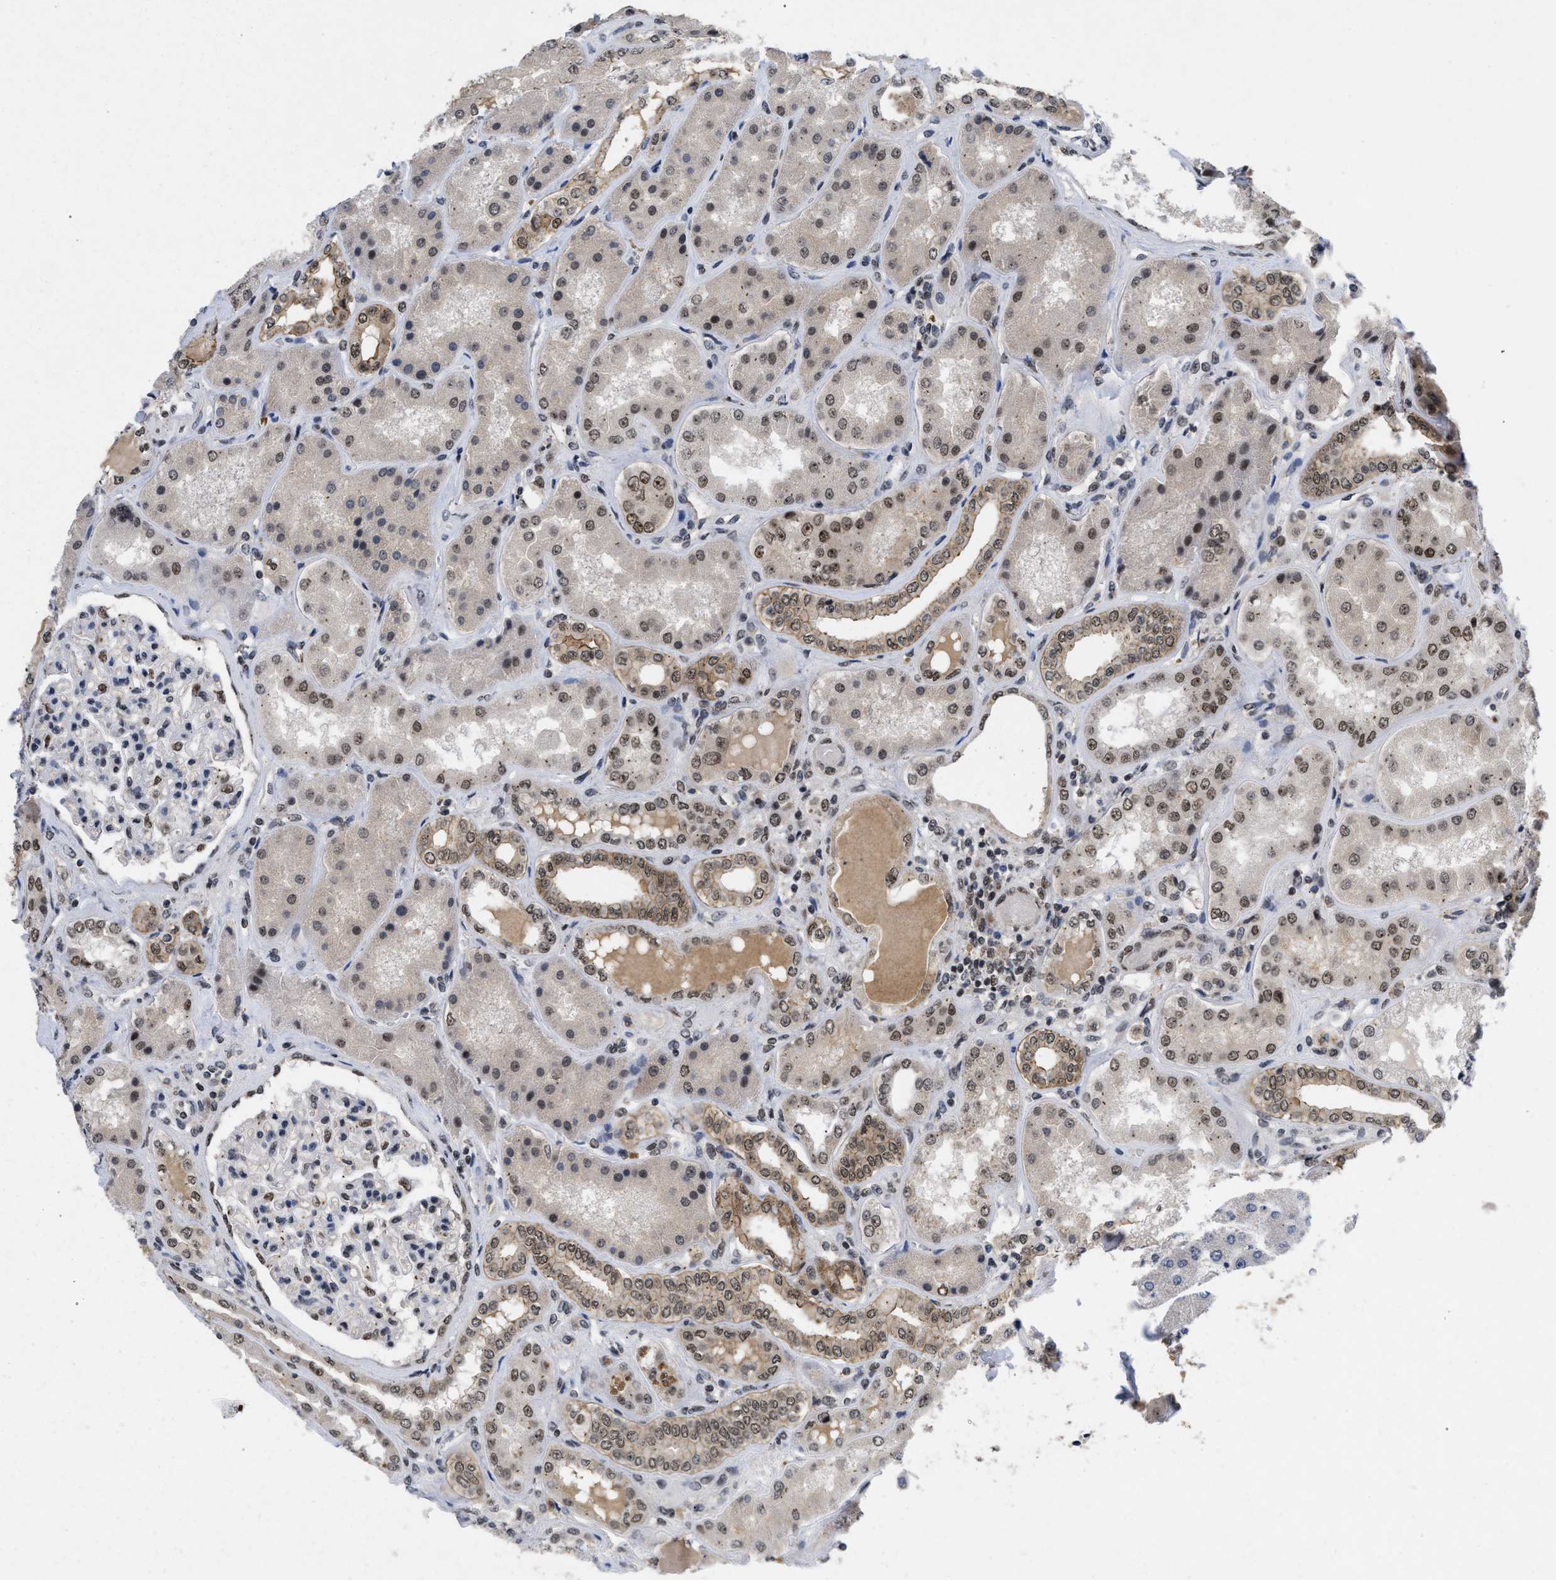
{"staining": {"intensity": "moderate", "quantity": "25%-75%", "location": "nuclear"}, "tissue": "kidney", "cell_type": "Cells in glomeruli", "image_type": "normal", "snomed": [{"axis": "morphology", "description": "Normal tissue, NOS"}, {"axis": "topography", "description": "Kidney"}], "caption": "Cells in glomeruli display moderate nuclear staining in approximately 25%-75% of cells in normal kidney.", "gene": "ZNF346", "patient": {"sex": "female", "age": 56}}